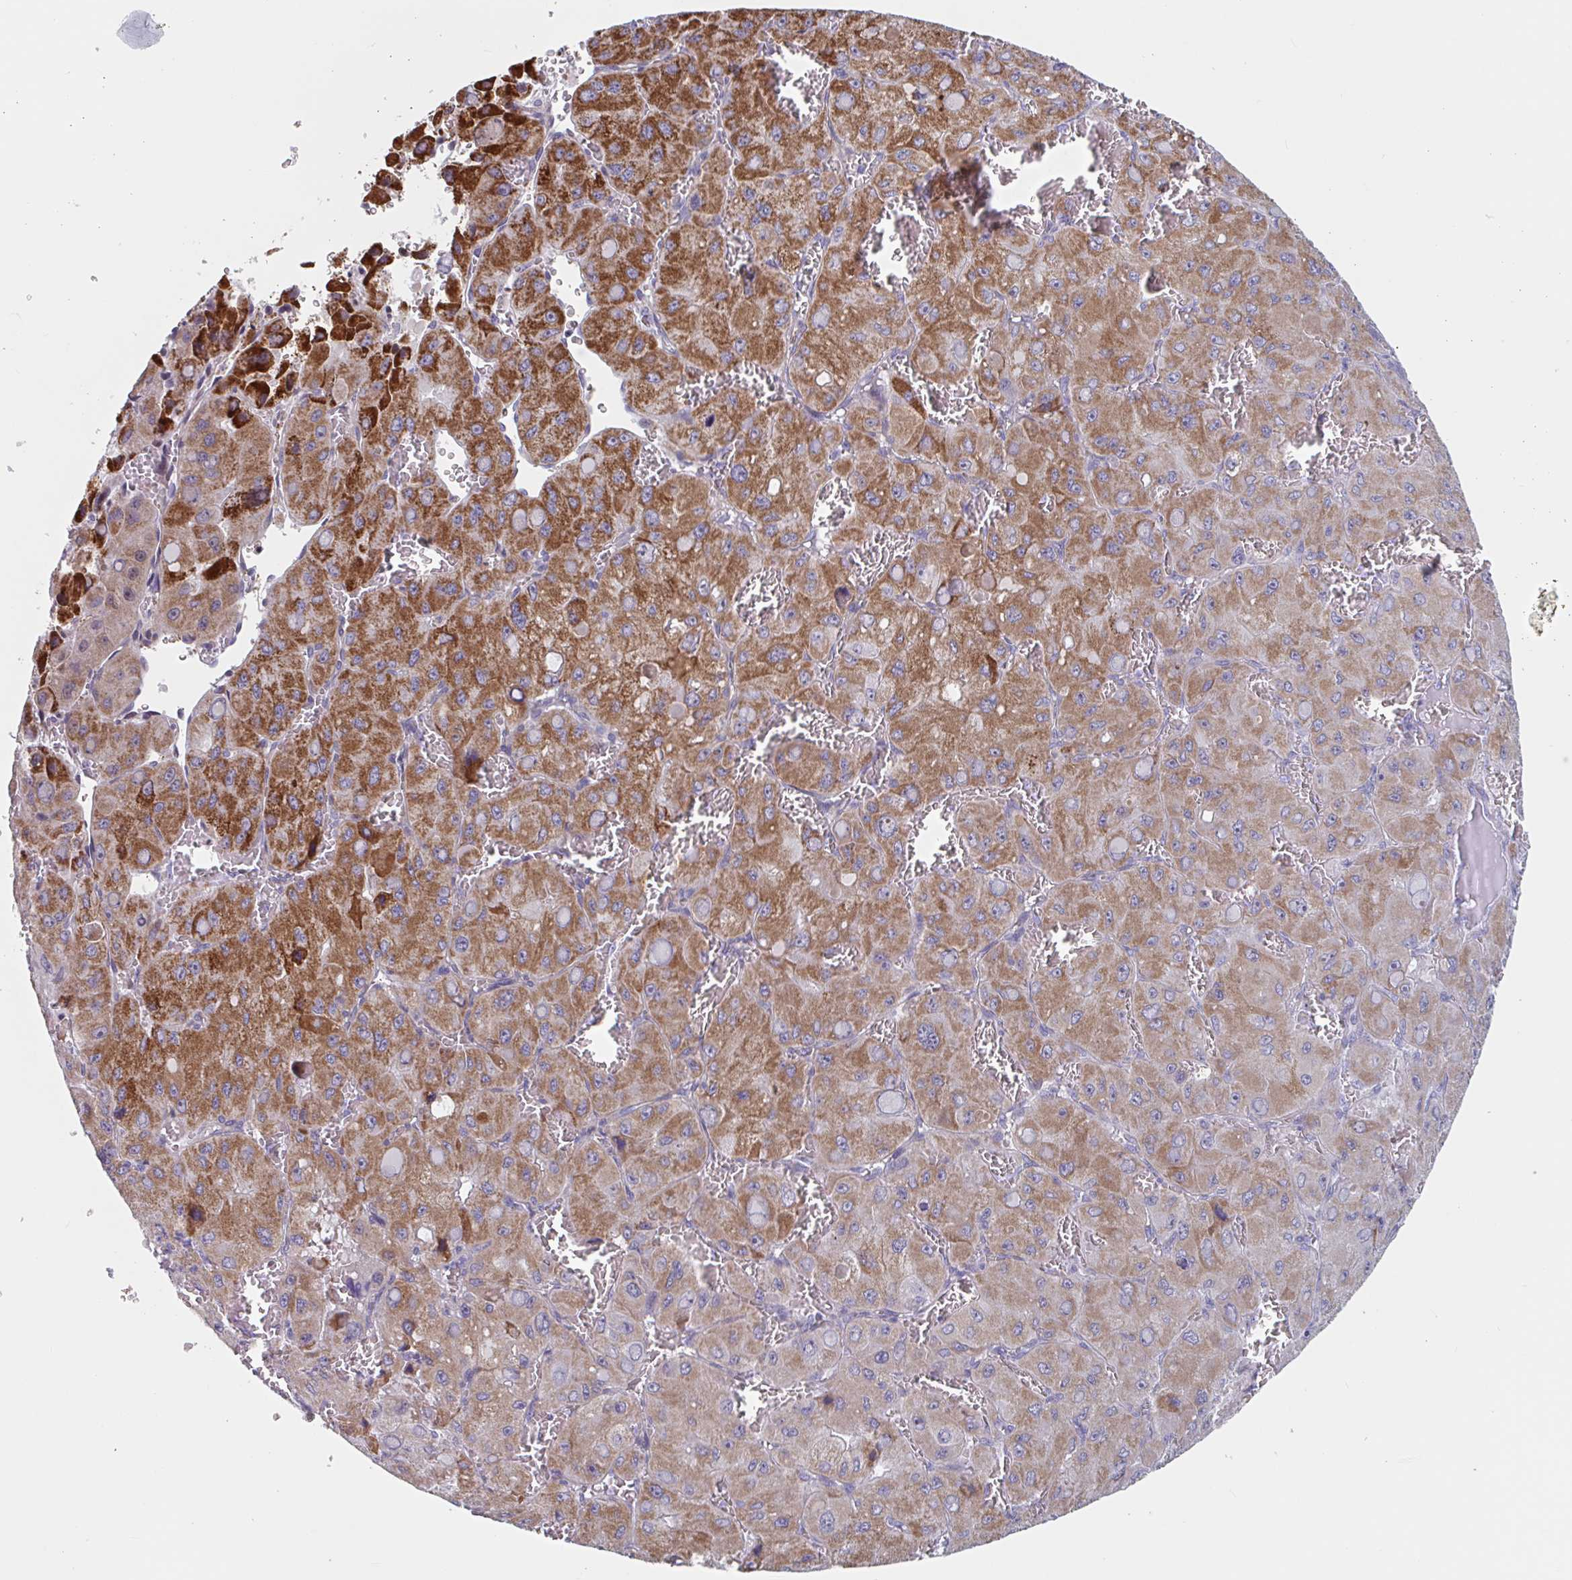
{"staining": {"intensity": "moderate", "quantity": ">75%", "location": "cytoplasmic/membranous"}, "tissue": "liver cancer", "cell_type": "Tumor cells", "image_type": "cancer", "snomed": [{"axis": "morphology", "description": "Carcinoma, Hepatocellular, NOS"}, {"axis": "topography", "description": "Liver"}], "caption": "The photomicrograph demonstrates staining of liver cancer (hepatocellular carcinoma), revealing moderate cytoplasmic/membranous protein positivity (brown color) within tumor cells. (DAB (3,3'-diaminobenzidine) IHC with brightfield microscopy, high magnification).", "gene": "DUXA", "patient": {"sex": "male", "age": 27}}